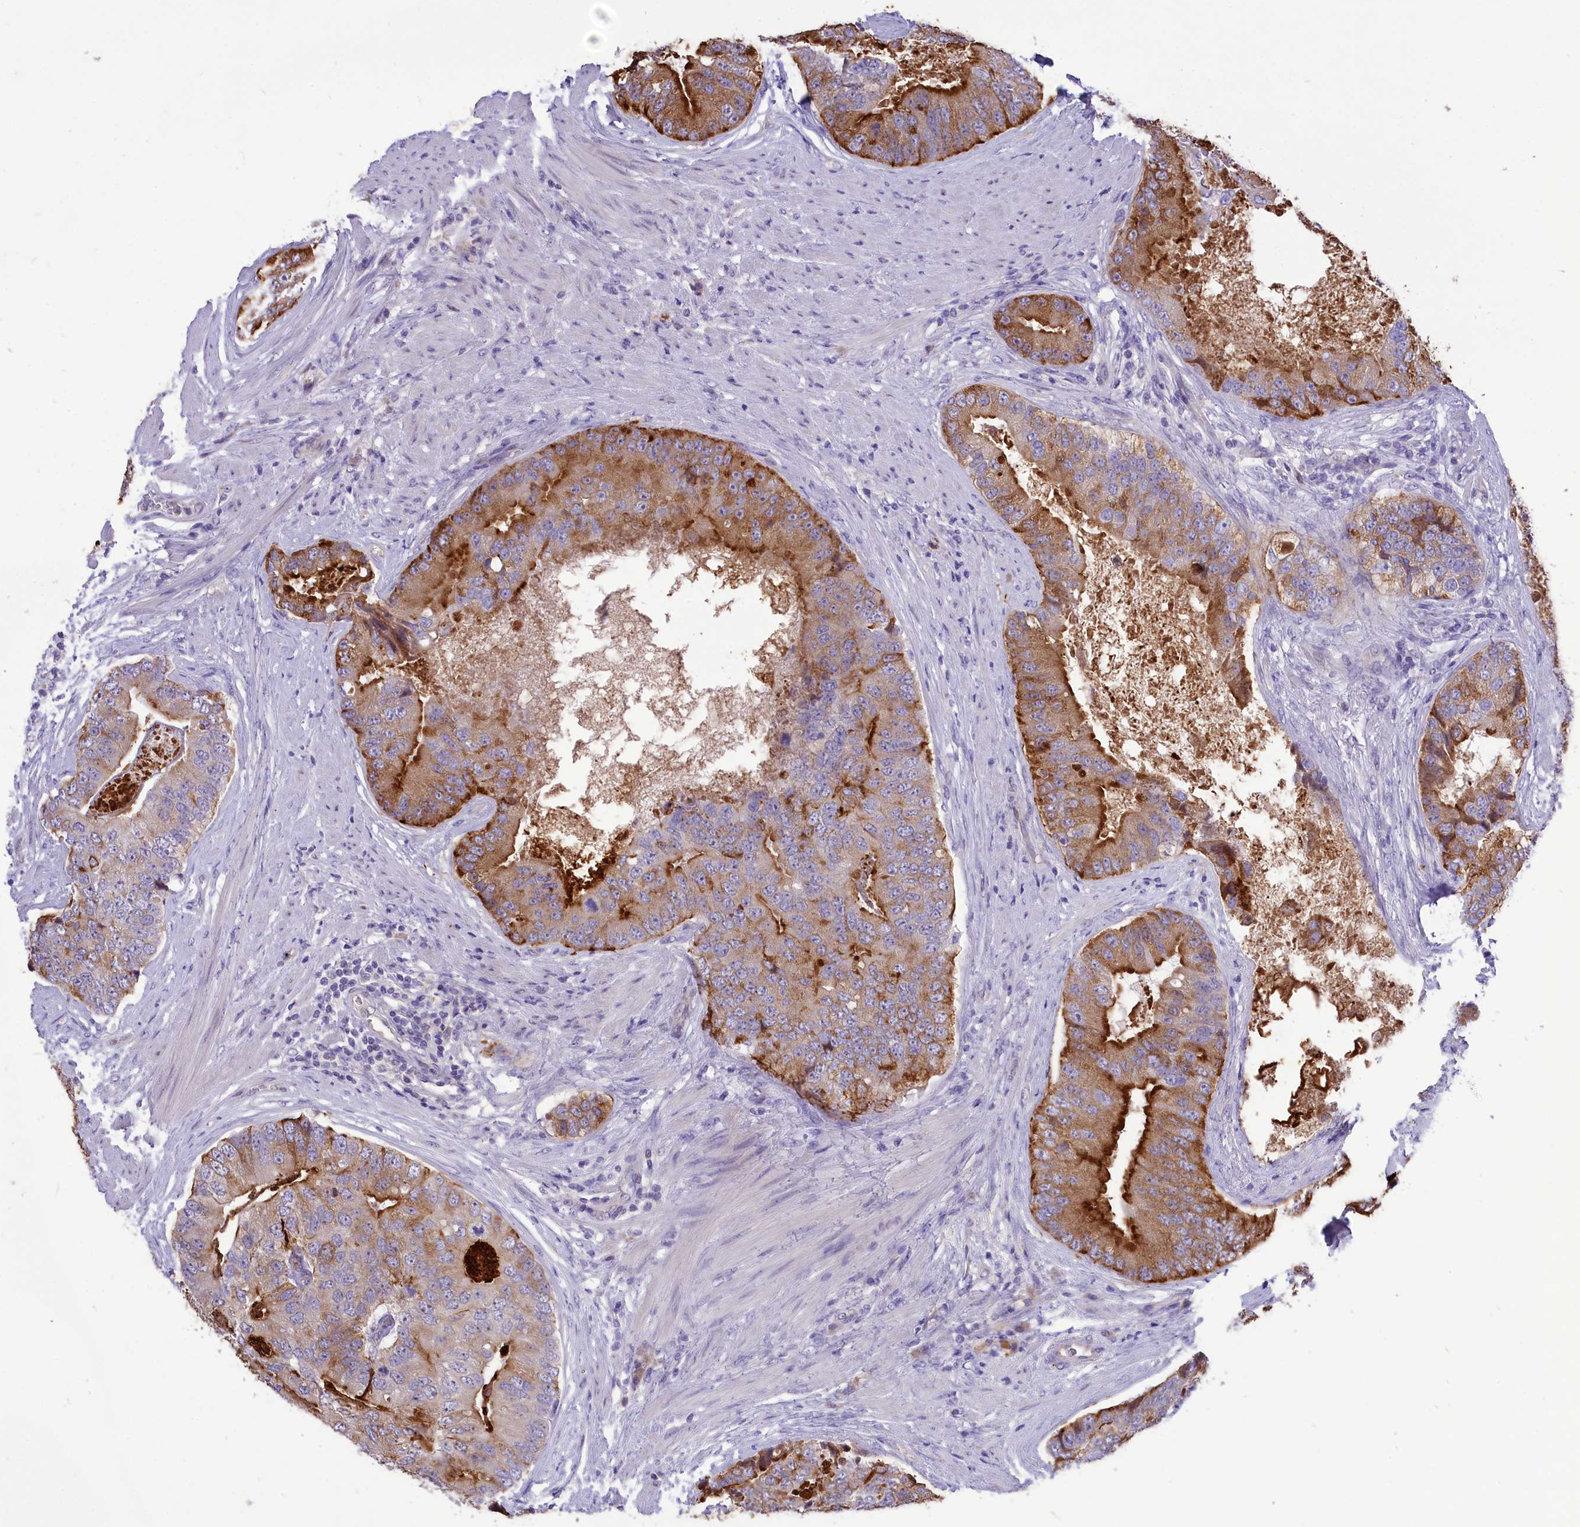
{"staining": {"intensity": "strong", "quantity": "<25%", "location": "cytoplasmic/membranous"}, "tissue": "prostate cancer", "cell_type": "Tumor cells", "image_type": "cancer", "snomed": [{"axis": "morphology", "description": "Adenocarcinoma, High grade"}, {"axis": "topography", "description": "Prostate"}], "caption": "The photomicrograph shows a brown stain indicating the presence of a protein in the cytoplasmic/membranous of tumor cells in prostate high-grade adenocarcinoma.", "gene": "DCAF16", "patient": {"sex": "male", "age": 70}}